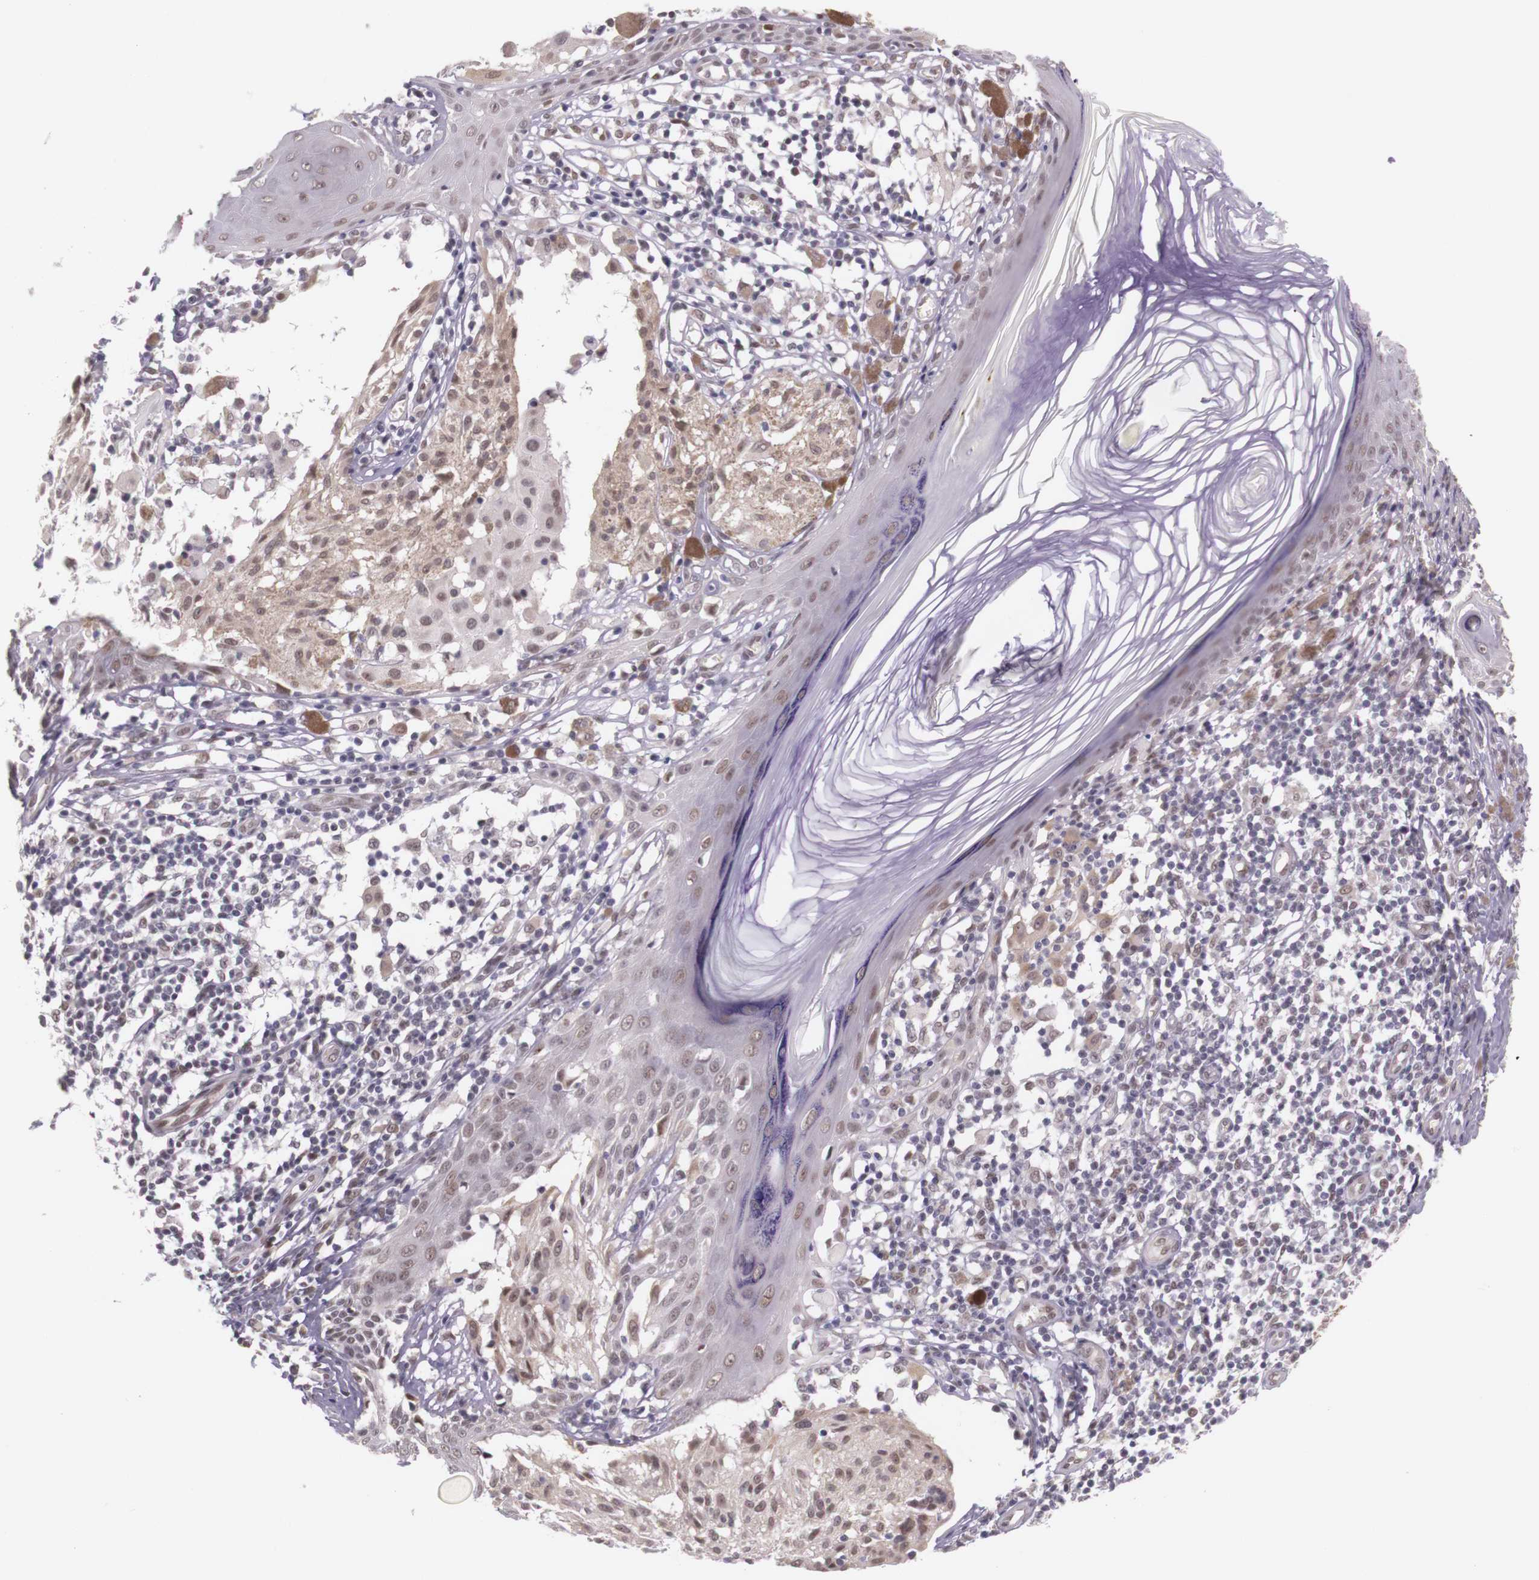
{"staining": {"intensity": "weak", "quantity": "25%-75%", "location": "cytoplasmic/membranous,nuclear"}, "tissue": "melanoma", "cell_type": "Tumor cells", "image_type": "cancer", "snomed": [{"axis": "morphology", "description": "Malignant melanoma, NOS"}, {"axis": "topography", "description": "Skin"}], "caption": "Melanoma stained for a protein exhibits weak cytoplasmic/membranous and nuclear positivity in tumor cells. The staining was performed using DAB to visualize the protein expression in brown, while the nuclei were stained in blue with hematoxylin (Magnification: 20x).", "gene": "WDR13", "patient": {"sex": "male", "age": 36}}